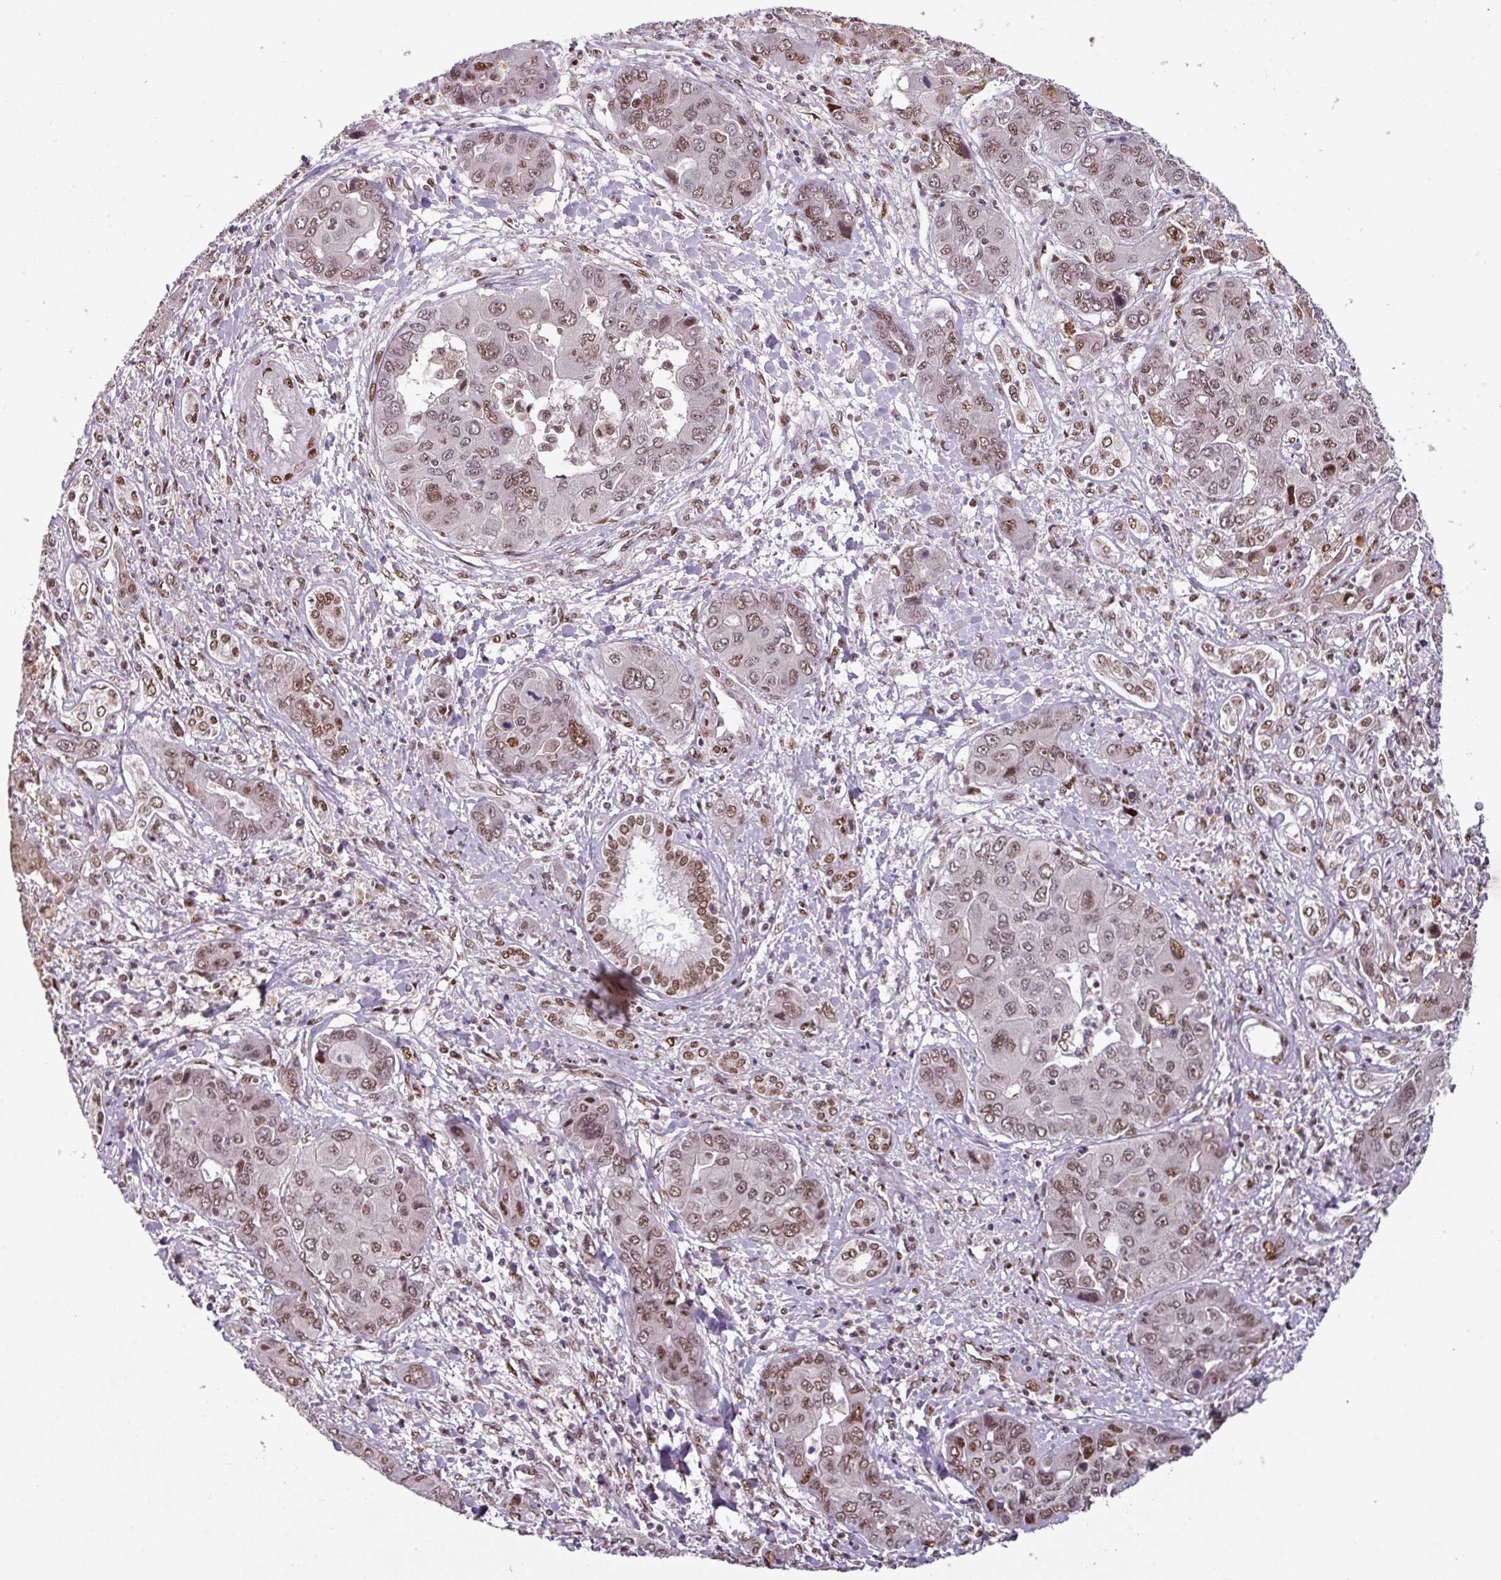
{"staining": {"intensity": "moderate", "quantity": ">75%", "location": "nuclear"}, "tissue": "liver cancer", "cell_type": "Tumor cells", "image_type": "cancer", "snomed": [{"axis": "morphology", "description": "Cholangiocarcinoma"}, {"axis": "topography", "description": "Liver"}], "caption": "The histopathology image displays a brown stain indicating the presence of a protein in the nuclear of tumor cells in liver cancer (cholangiocarcinoma).", "gene": "IRF2BPL", "patient": {"sex": "male", "age": 67}}